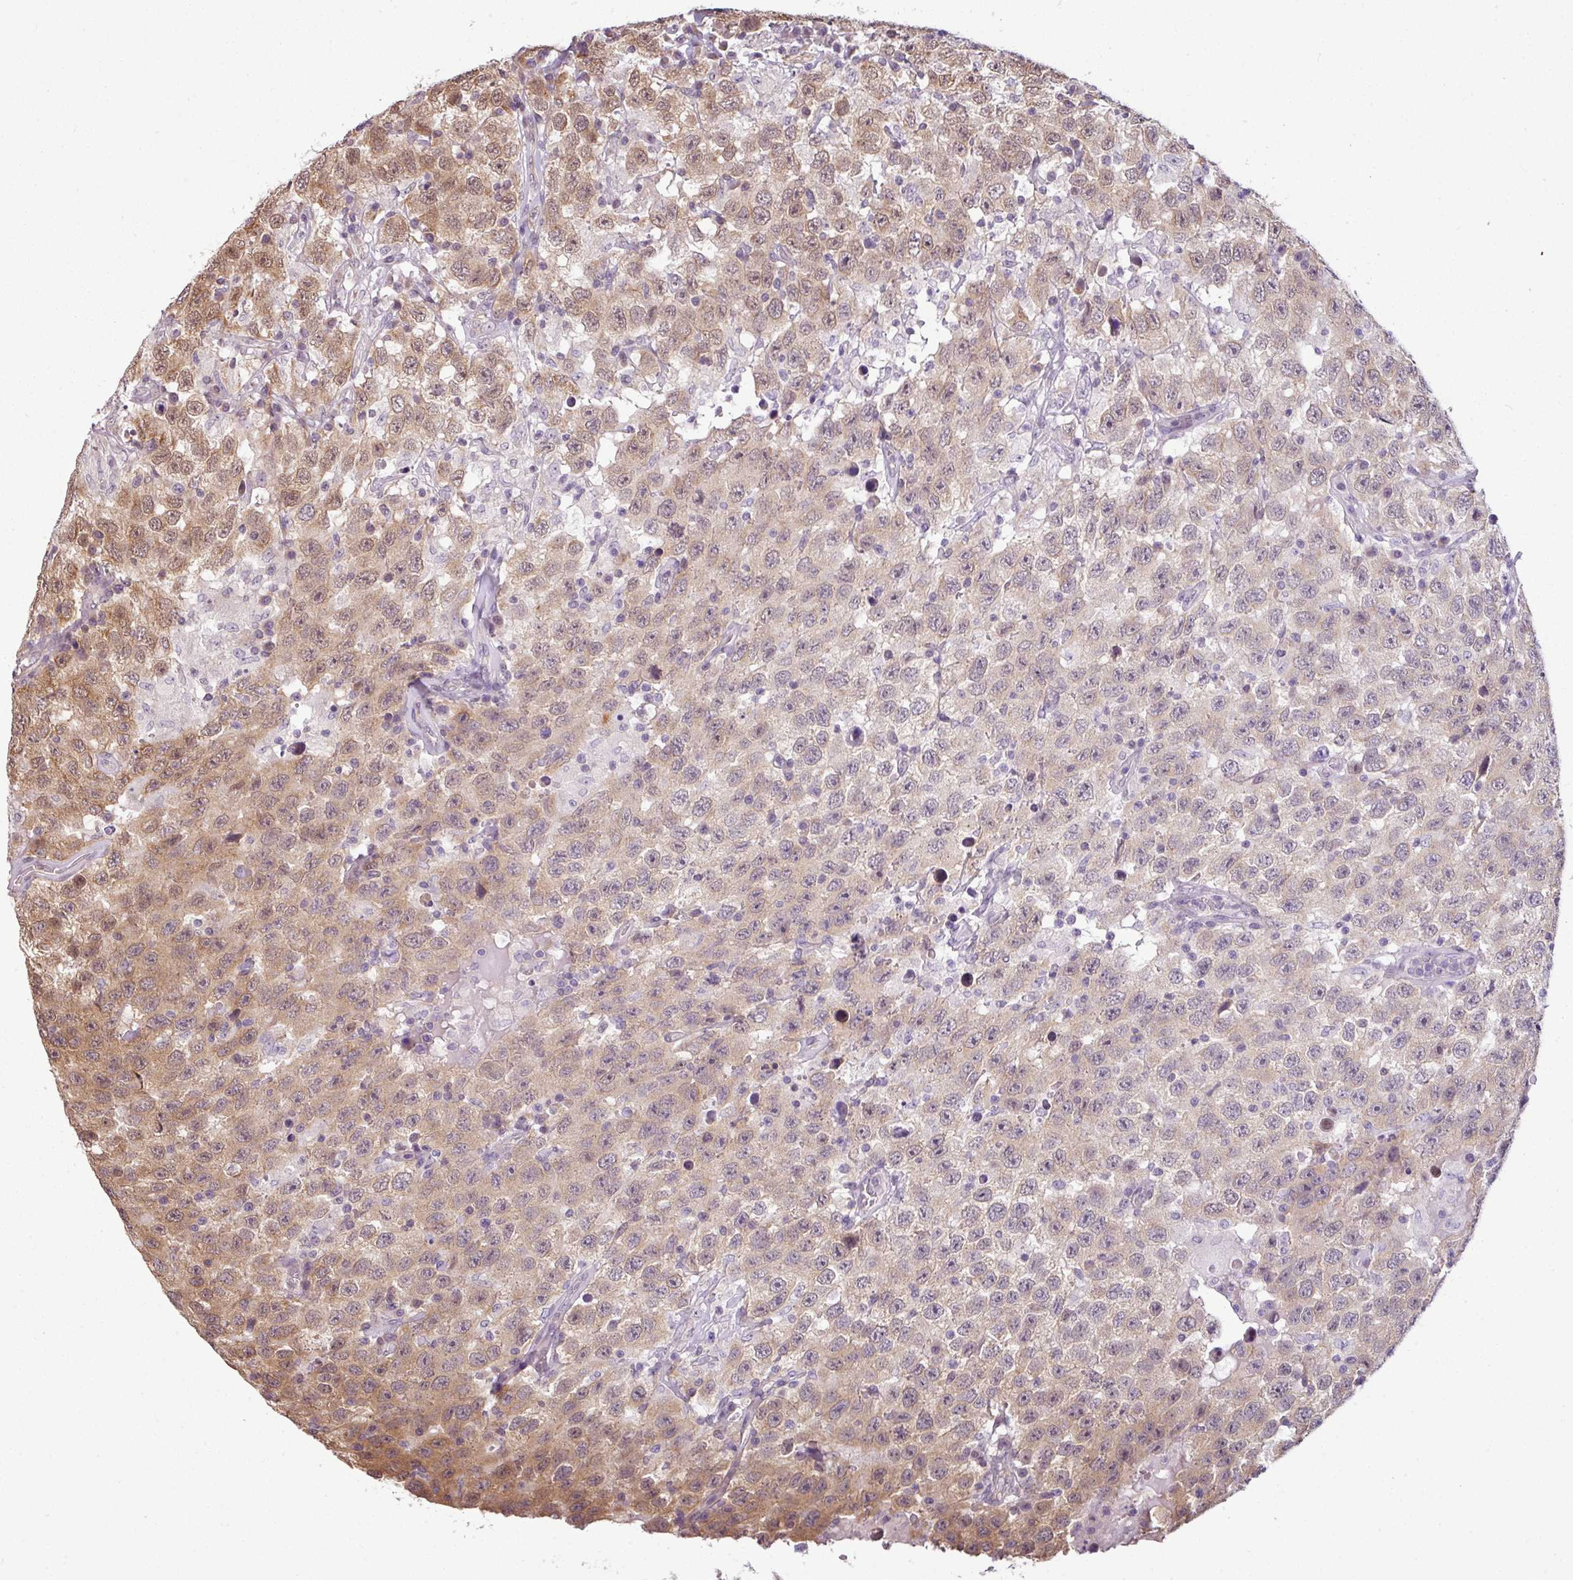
{"staining": {"intensity": "weak", "quantity": "25%-75%", "location": "cytoplasmic/membranous,nuclear"}, "tissue": "testis cancer", "cell_type": "Tumor cells", "image_type": "cancer", "snomed": [{"axis": "morphology", "description": "Seminoma, NOS"}, {"axis": "topography", "description": "Testis"}], "caption": "A micrograph showing weak cytoplasmic/membranous and nuclear positivity in approximately 25%-75% of tumor cells in testis seminoma, as visualized by brown immunohistochemical staining.", "gene": "DERPC", "patient": {"sex": "male", "age": 41}}